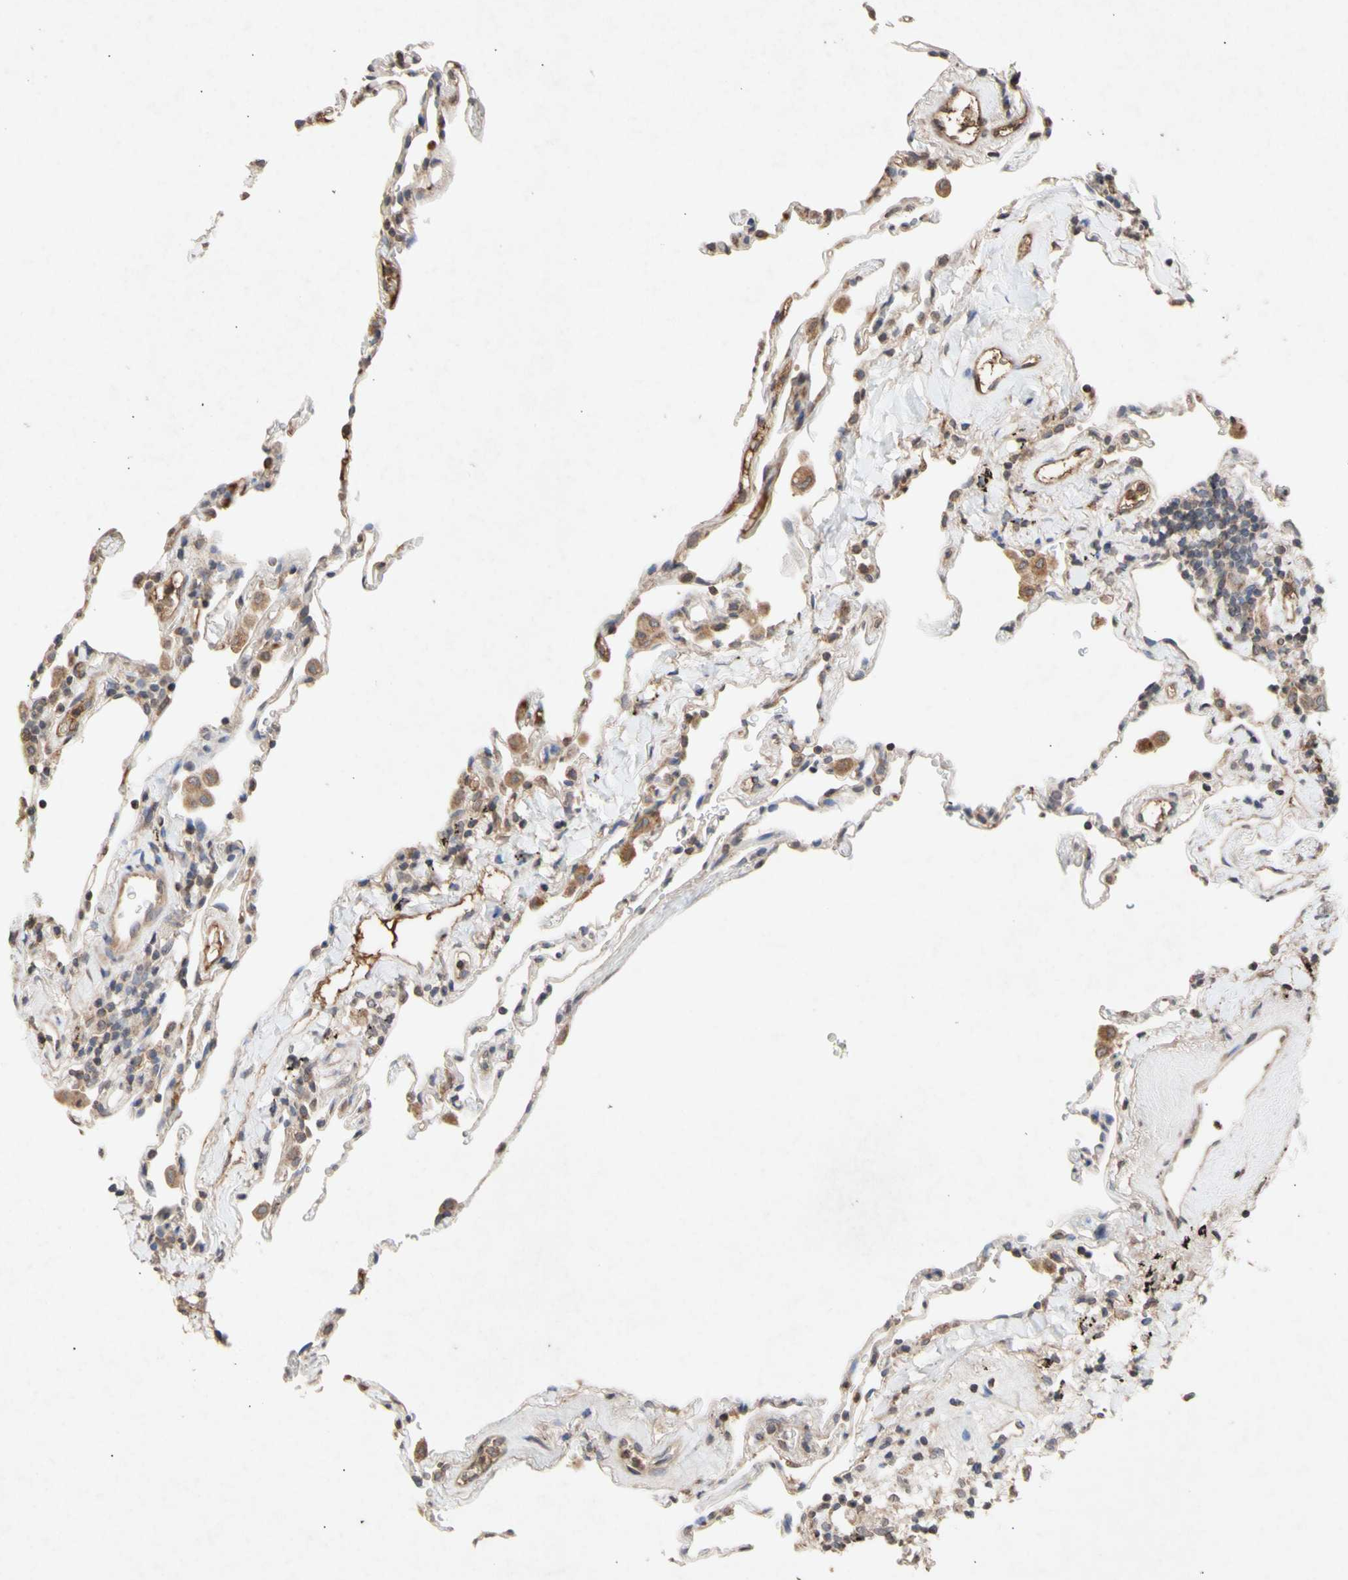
{"staining": {"intensity": "weak", "quantity": "25%-75%", "location": "cytoplasmic/membranous"}, "tissue": "lung", "cell_type": "Alveolar cells", "image_type": "normal", "snomed": [{"axis": "morphology", "description": "Normal tissue, NOS"}, {"axis": "topography", "description": "Lung"}], "caption": "DAB immunohistochemical staining of unremarkable human lung displays weak cytoplasmic/membranous protein expression in approximately 25%-75% of alveolar cells. Ihc stains the protein of interest in brown and the nuclei are stained blue.", "gene": "NECTIN3", "patient": {"sex": "male", "age": 59}}